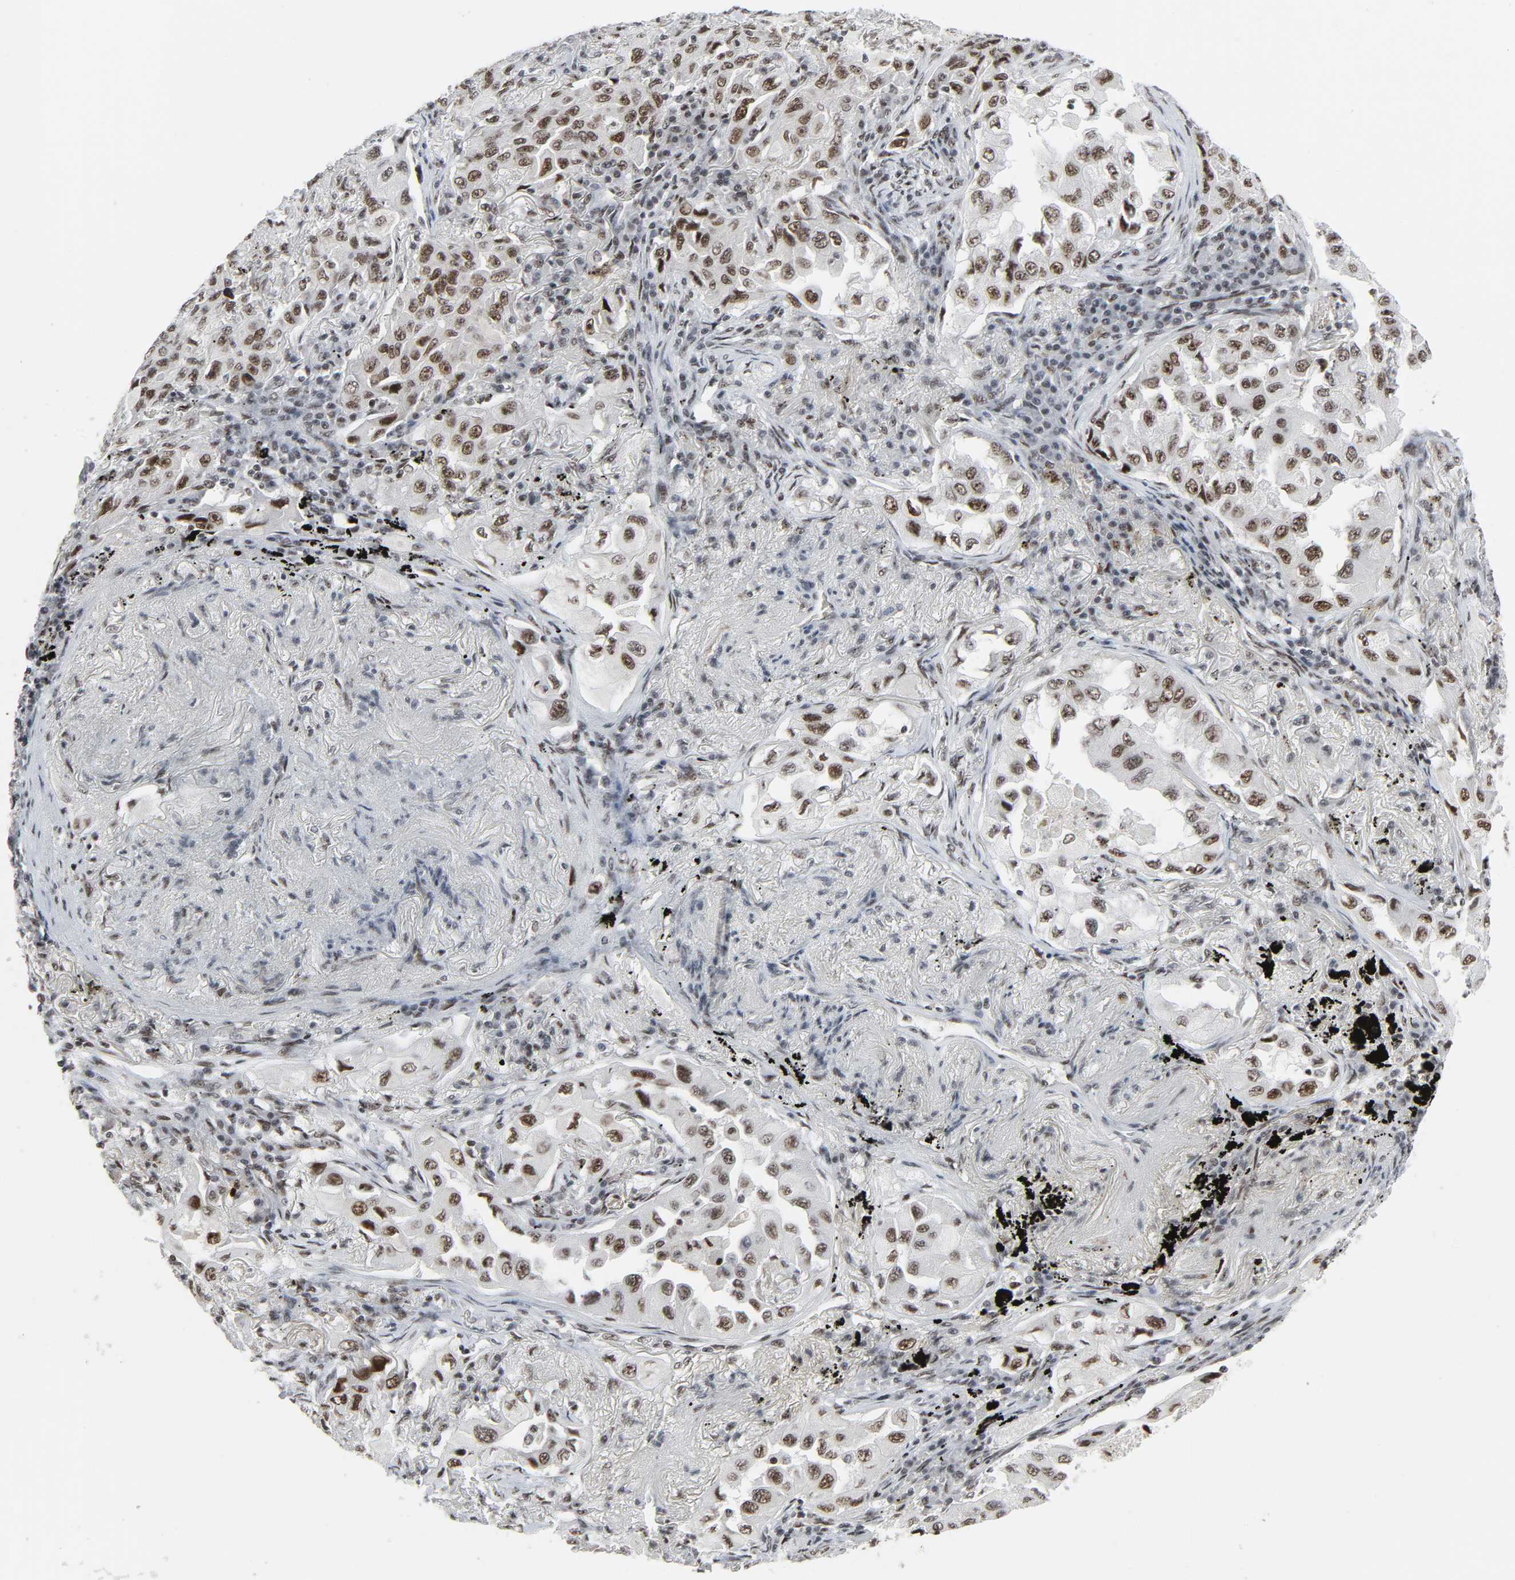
{"staining": {"intensity": "strong", "quantity": ">75%", "location": "nuclear"}, "tissue": "lung cancer", "cell_type": "Tumor cells", "image_type": "cancer", "snomed": [{"axis": "morphology", "description": "Adenocarcinoma, NOS"}, {"axis": "topography", "description": "Lung"}], "caption": "Approximately >75% of tumor cells in adenocarcinoma (lung) show strong nuclear protein expression as visualized by brown immunohistochemical staining.", "gene": "CDK7", "patient": {"sex": "female", "age": 65}}